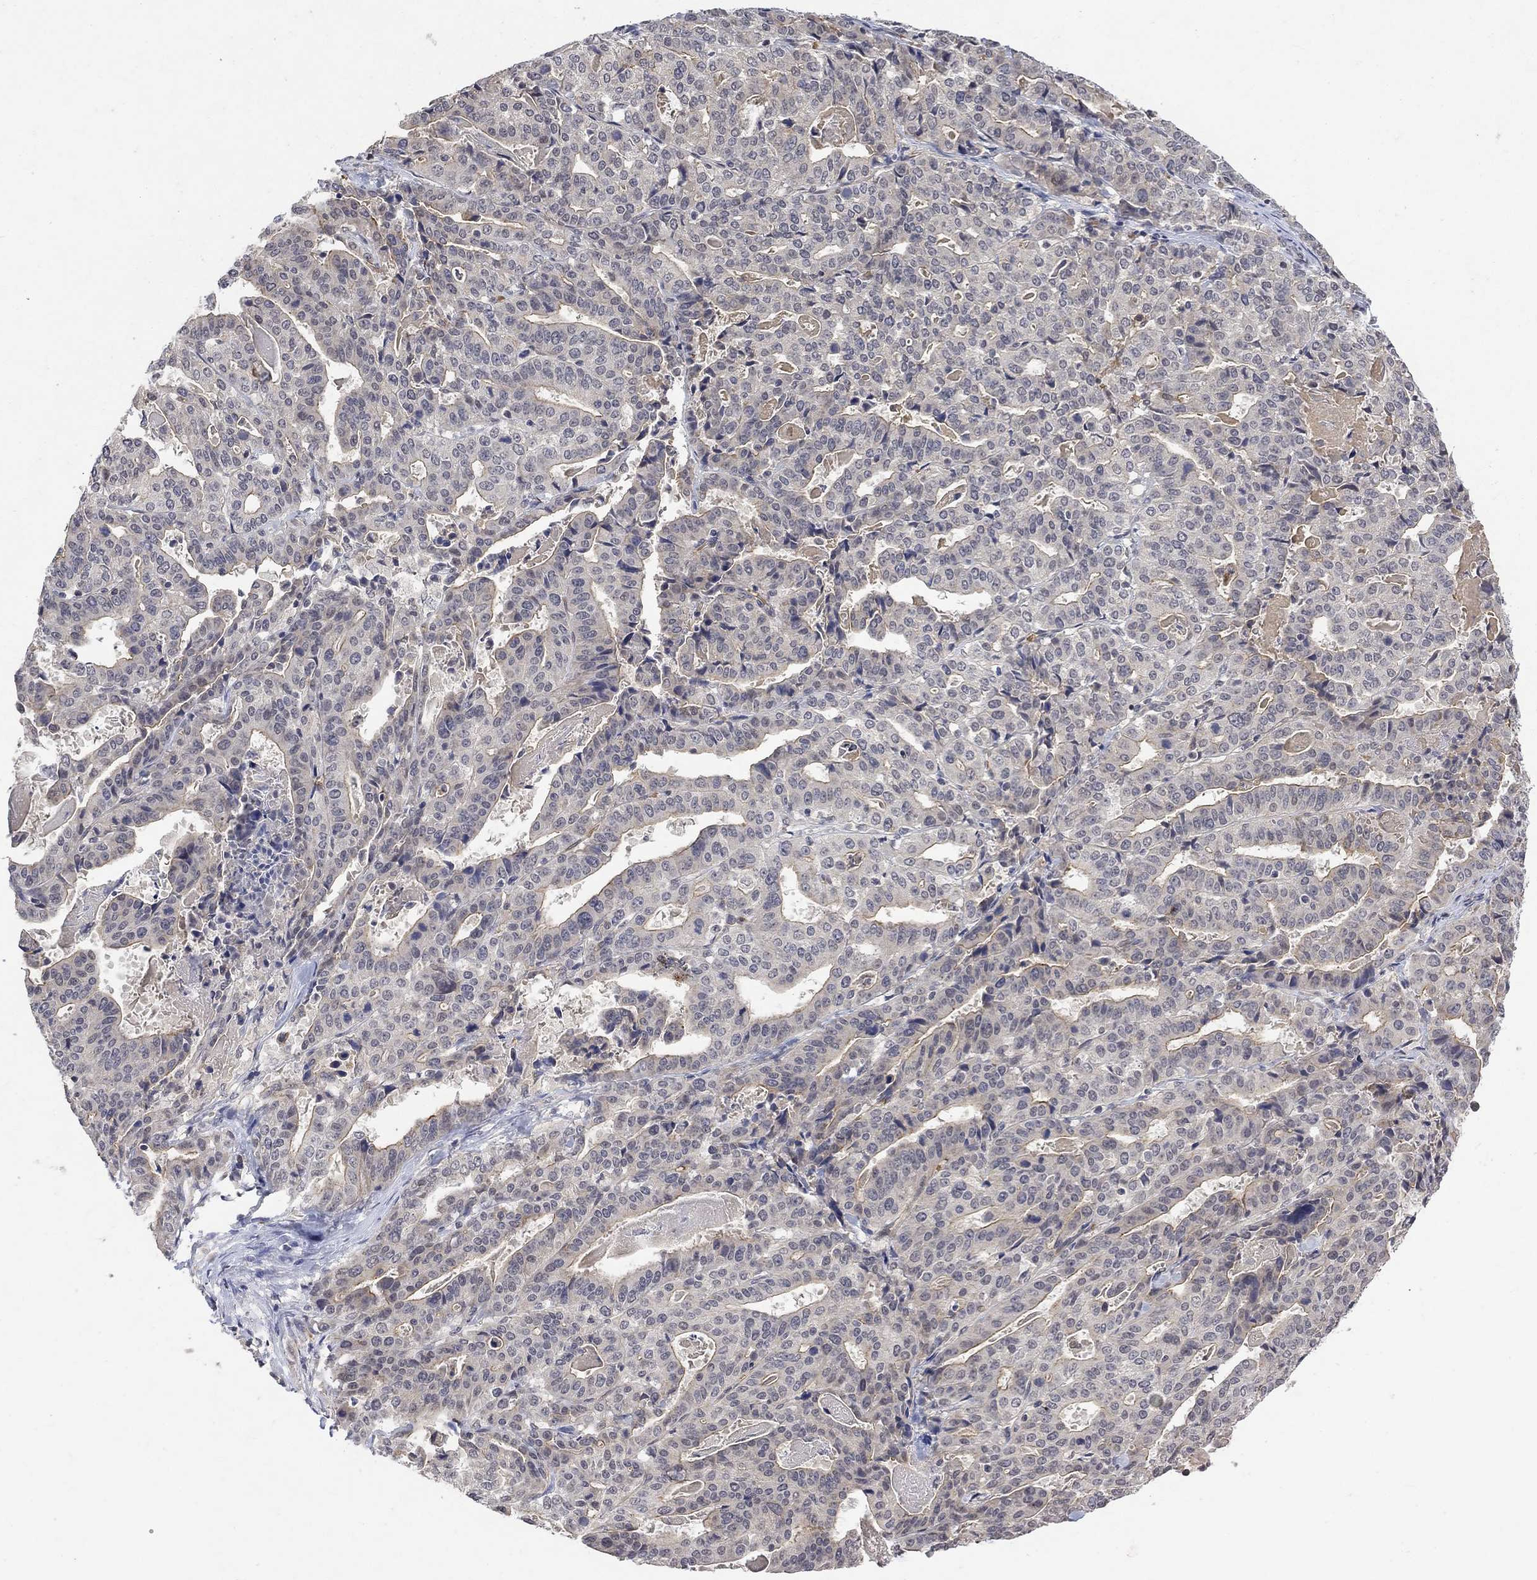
{"staining": {"intensity": "moderate", "quantity": "<25%", "location": "cytoplasmic/membranous"}, "tissue": "stomach cancer", "cell_type": "Tumor cells", "image_type": "cancer", "snomed": [{"axis": "morphology", "description": "Adenocarcinoma, NOS"}, {"axis": "topography", "description": "Stomach"}], "caption": "Protein expression by IHC shows moderate cytoplasmic/membranous expression in about <25% of tumor cells in stomach cancer (adenocarcinoma).", "gene": "GRIN2D", "patient": {"sex": "male", "age": 48}}